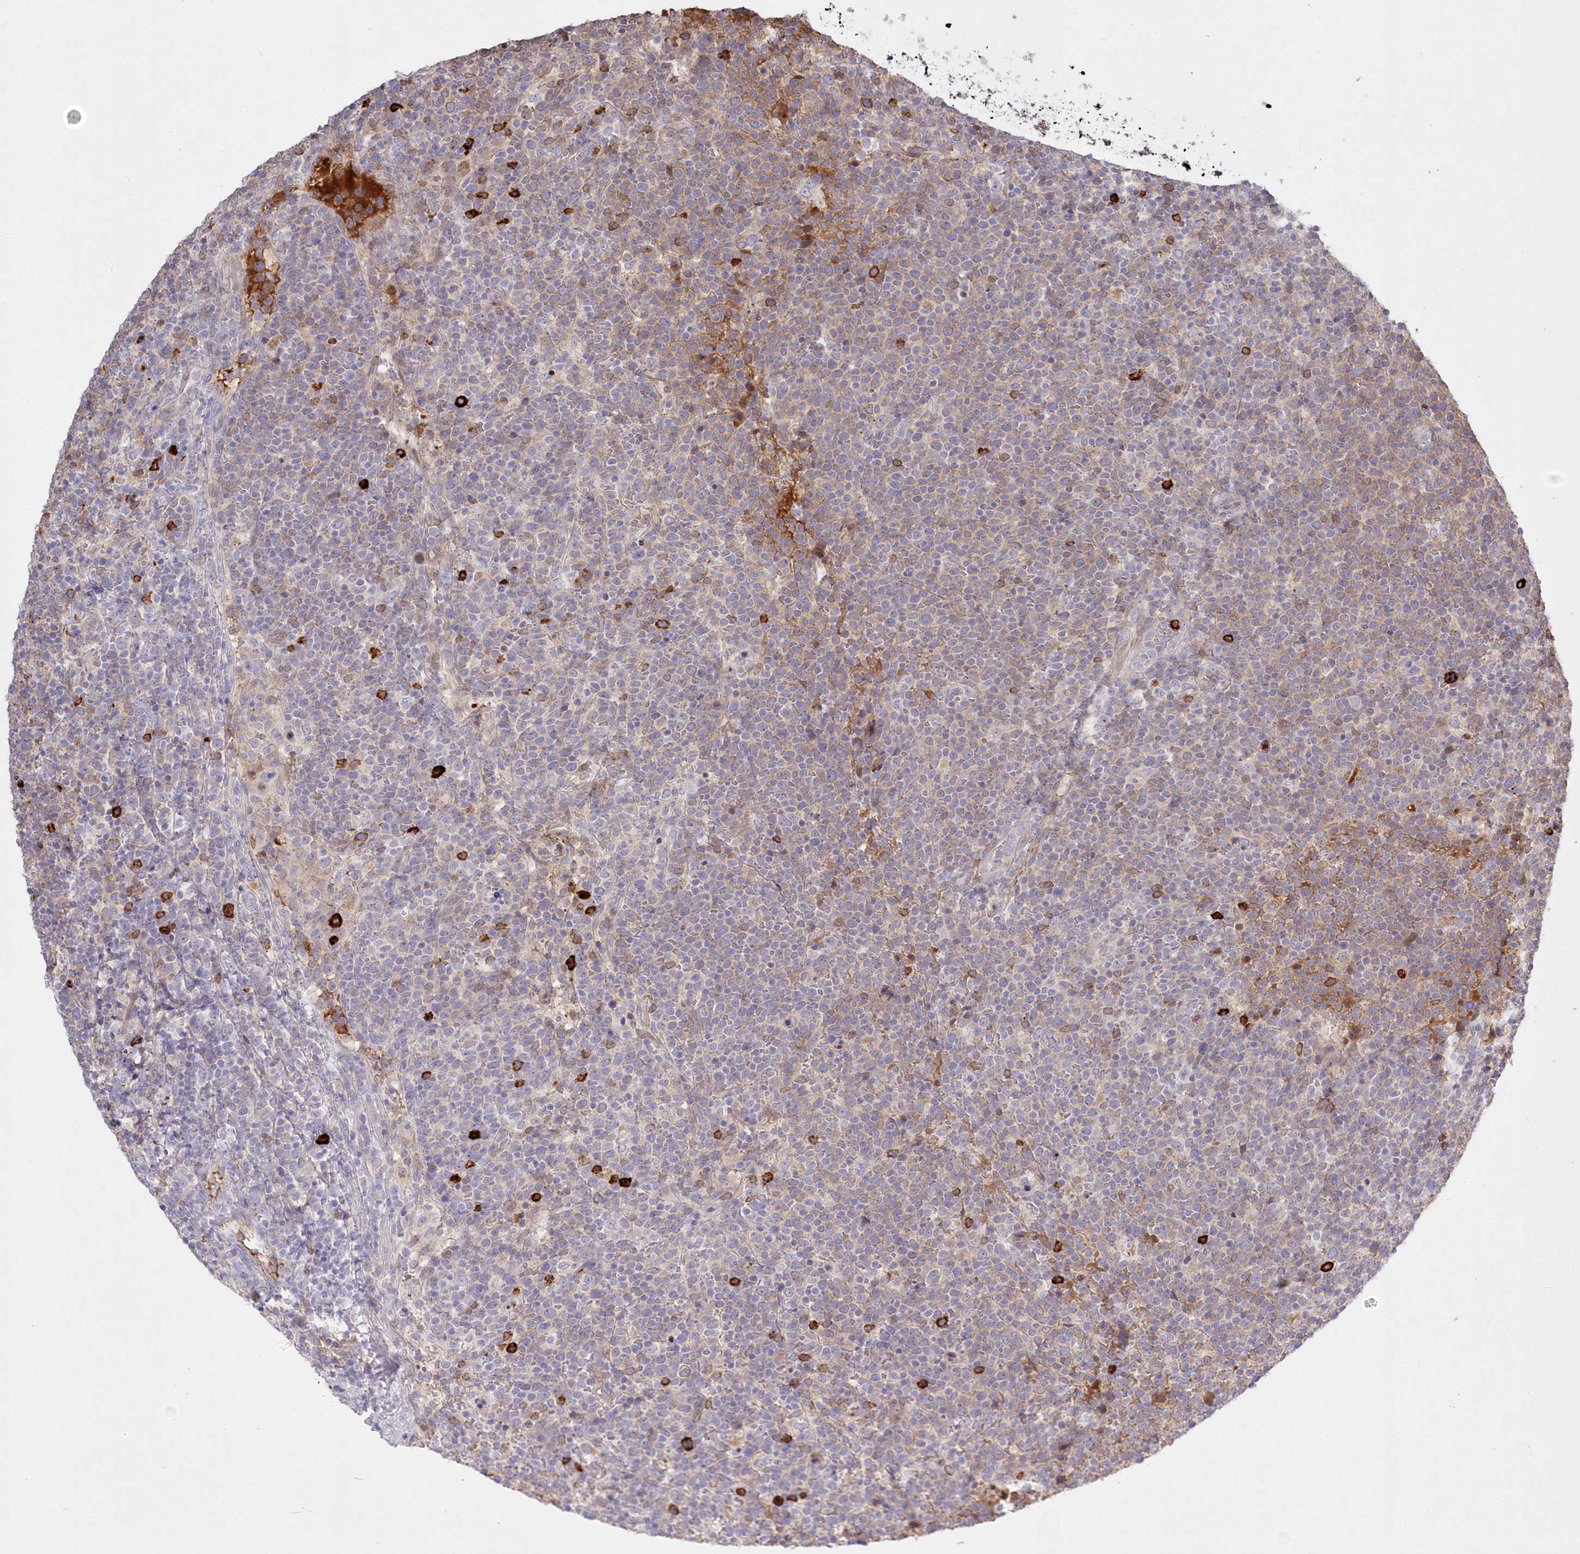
{"staining": {"intensity": "weak", "quantity": "<25%", "location": "cytoplasmic/membranous"}, "tissue": "lymphoma", "cell_type": "Tumor cells", "image_type": "cancer", "snomed": [{"axis": "morphology", "description": "Malignant lymphoma, non-Hodgkin's type, High grade"}, {"axis": "topography", "description": "Lymph node"}], "caption": "High magnification brightfield microscopy of high-grade malignant lymphoma, non-Hodgkin's type stained with DAB (brown) and counterstained with hematoxylin (blue): tumor cells show no significant positivity.", "gene": "WBP1L", "patient": {"sex": "male", "age": 61}}